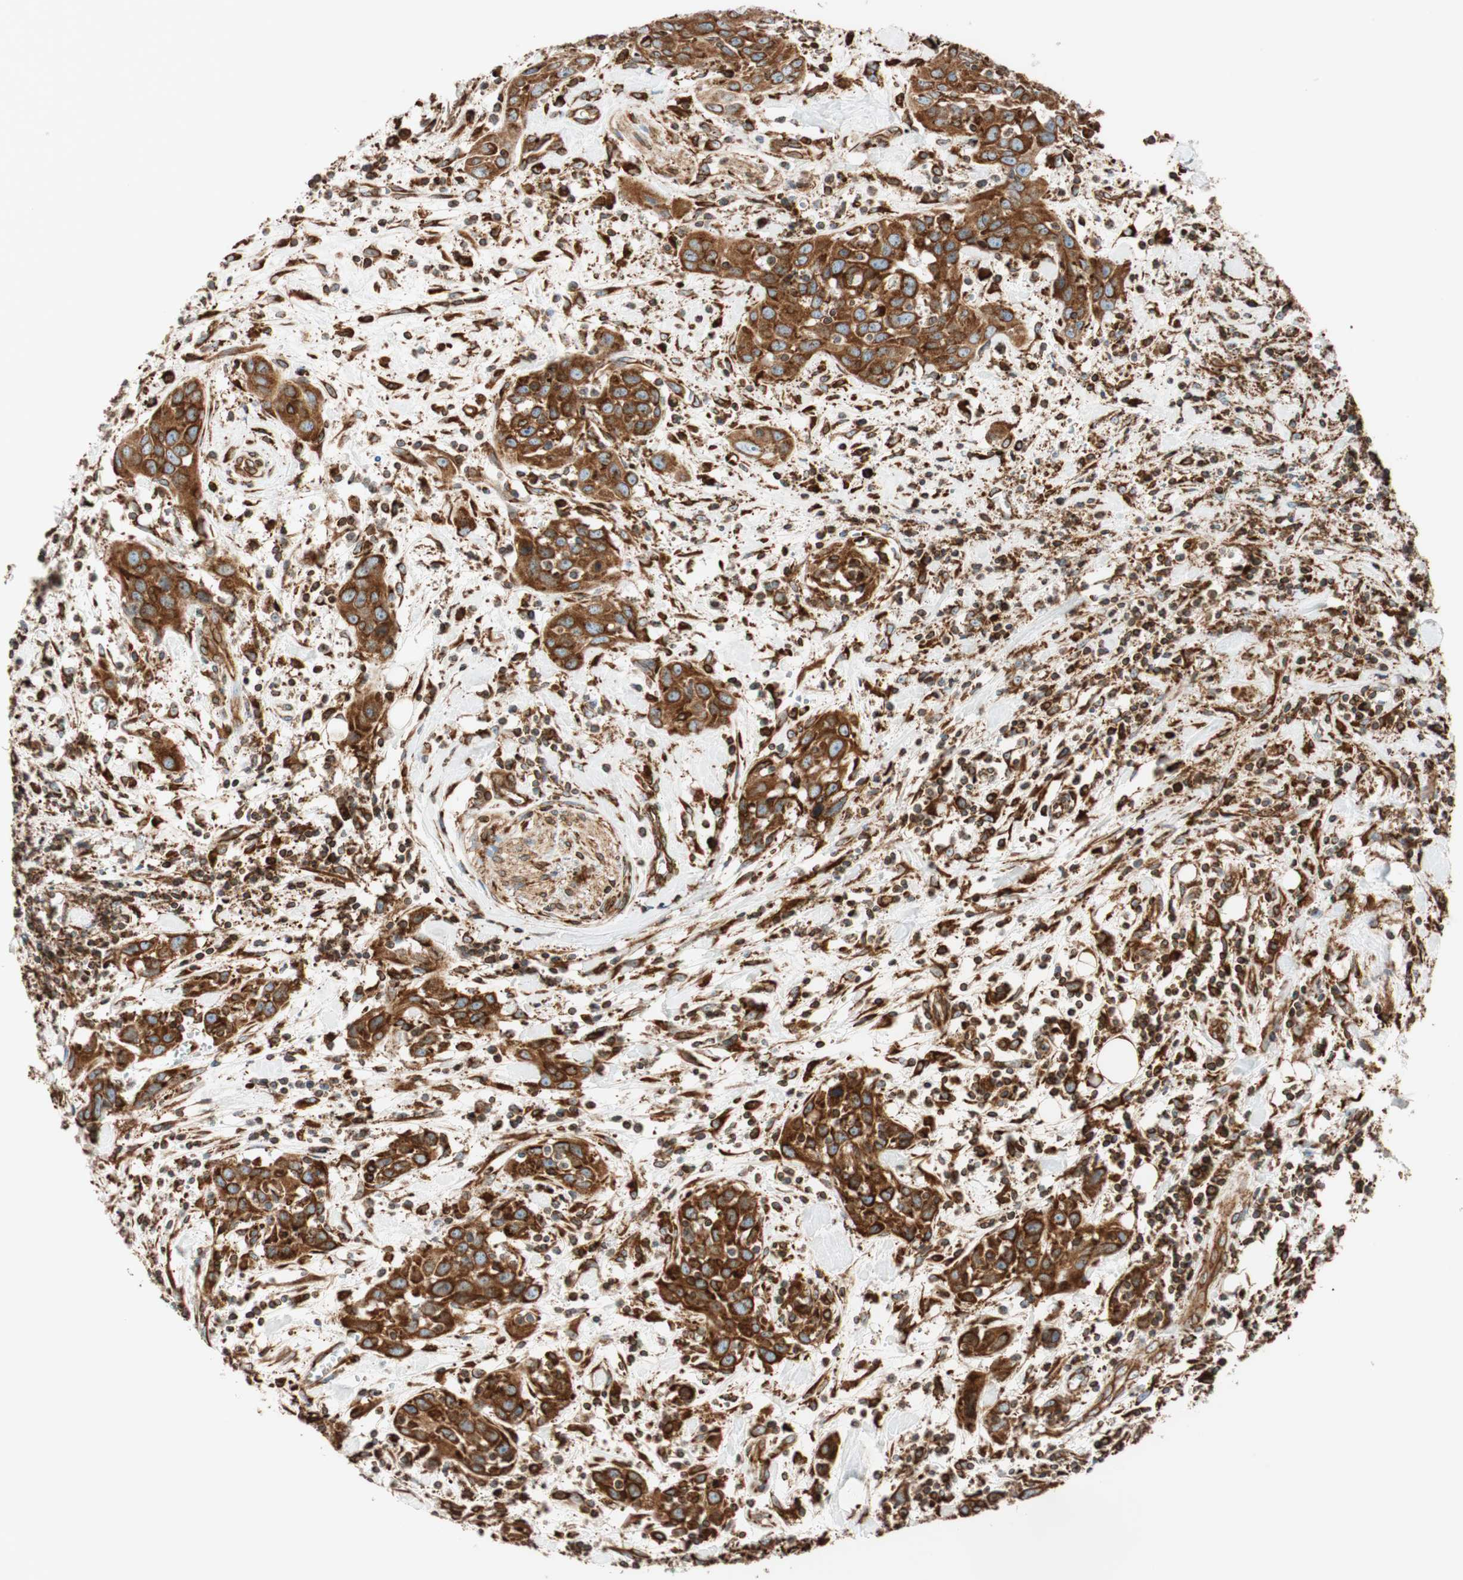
{"staining": {"intensity": "strong", "quantity": ">75%", "location": "cytoplasmic/membranous"}, "tissue": "head and neck cancer", "cell_type": "Tumor cells", "image_type": "cancer", "snomed": [{"axis": "morphology", "description": "Squamous cell carcinoma, NOS"}, {"axis": "topography", "description": "Oral tissue"}, {"axis": "topography", "description": "Head-Neck"}], "caption": "Strong cytoplasmic/membranous positivity for a protein is present in approximately >75% of tumor cells of head and neck cancer using immunohistochemistry (IHC).", "gene": "PRKCSH", "patient": {"sex": "female", "age": 50}}